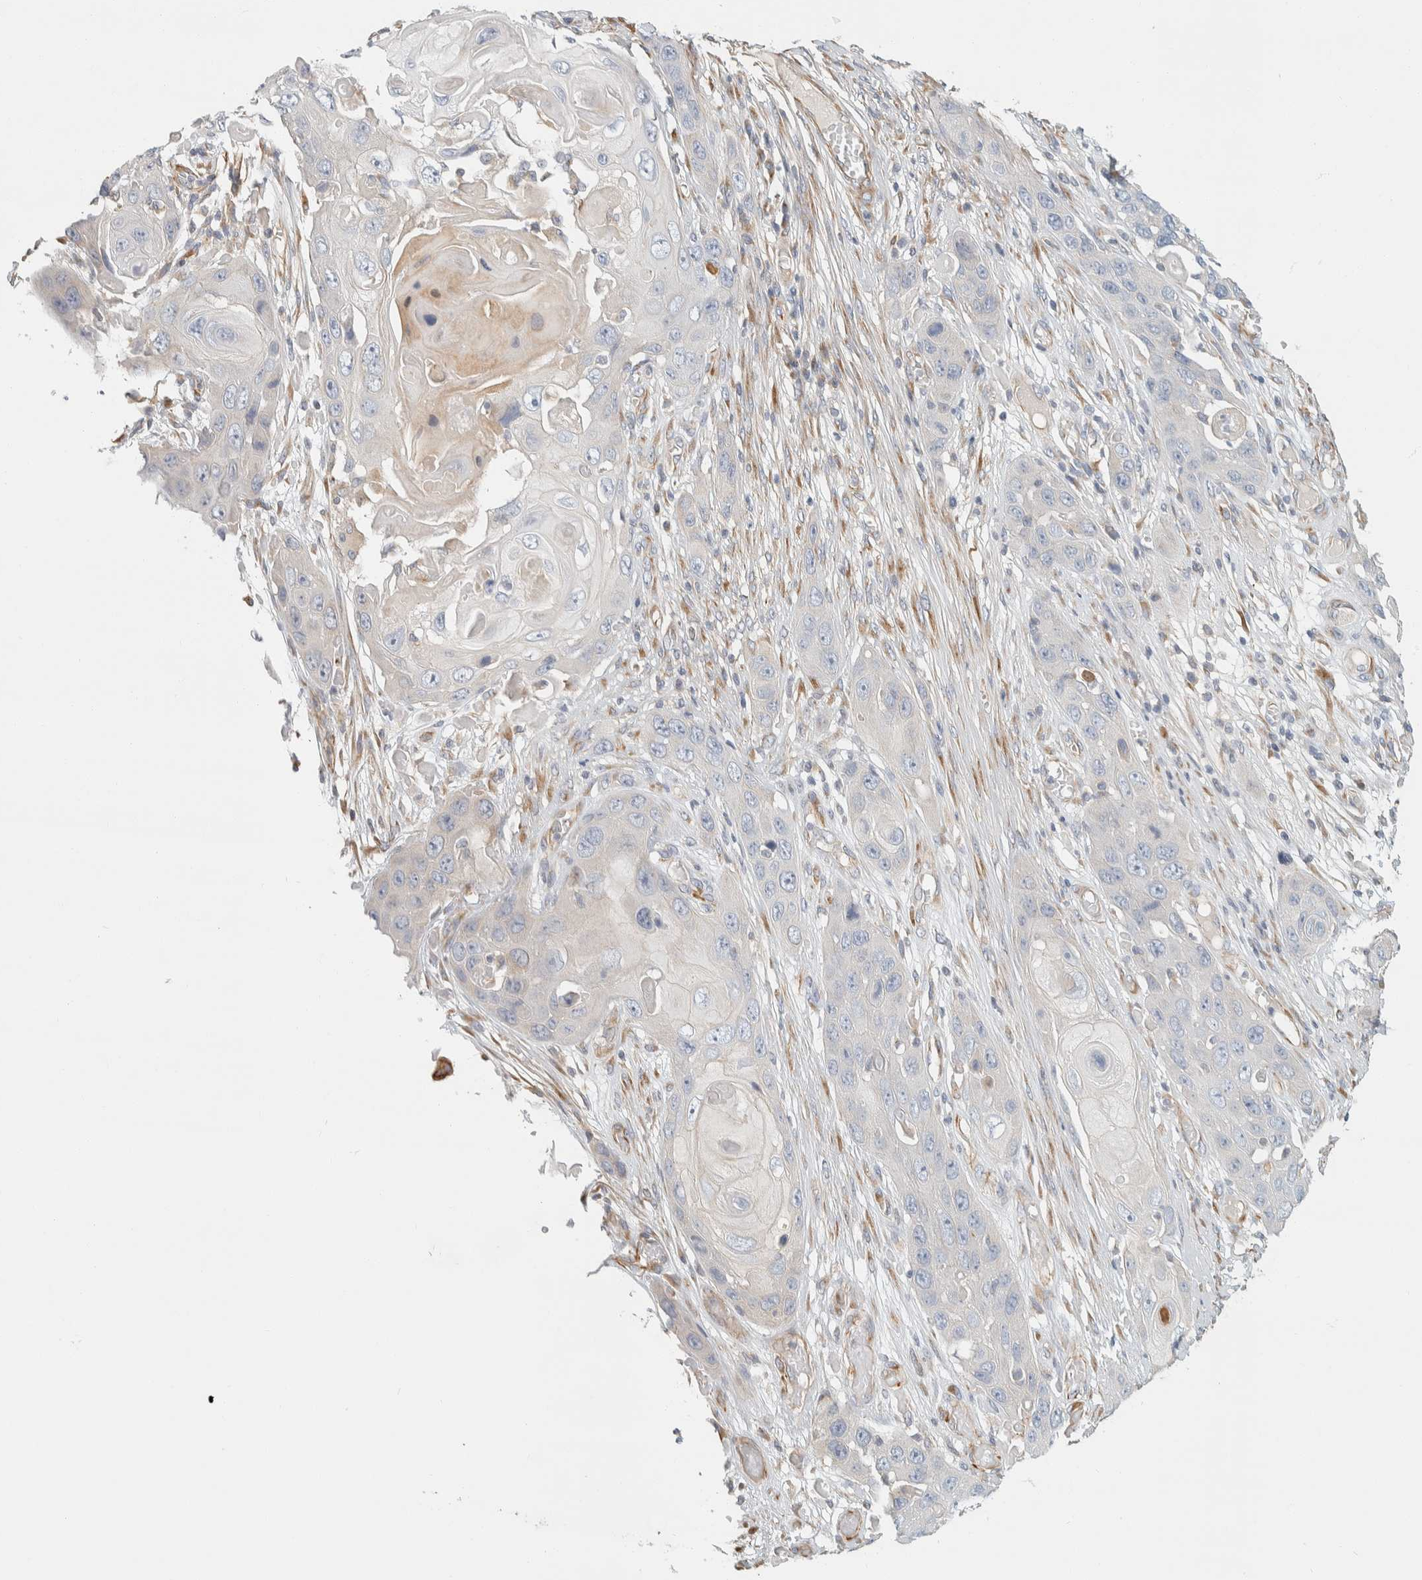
{"staining": {"intensity": "negative", "quantity": "none", "location": "none"}, "tissue": "skin cancer", "cell_type": "Tumor cells", "image_type": "cancer", "snomed": [{"axis": "morphology", "description": "Squamous cell carcinoma, NOS"}, {"axis": "topography", "description": "Skin"}], "caption": "DAB immunohistochemical staining of skin squamous cell carcinoma reveals no significant staining in tumor cells.", "gene": "CDR2", "patient": {"sex": "male", "age": 55}}